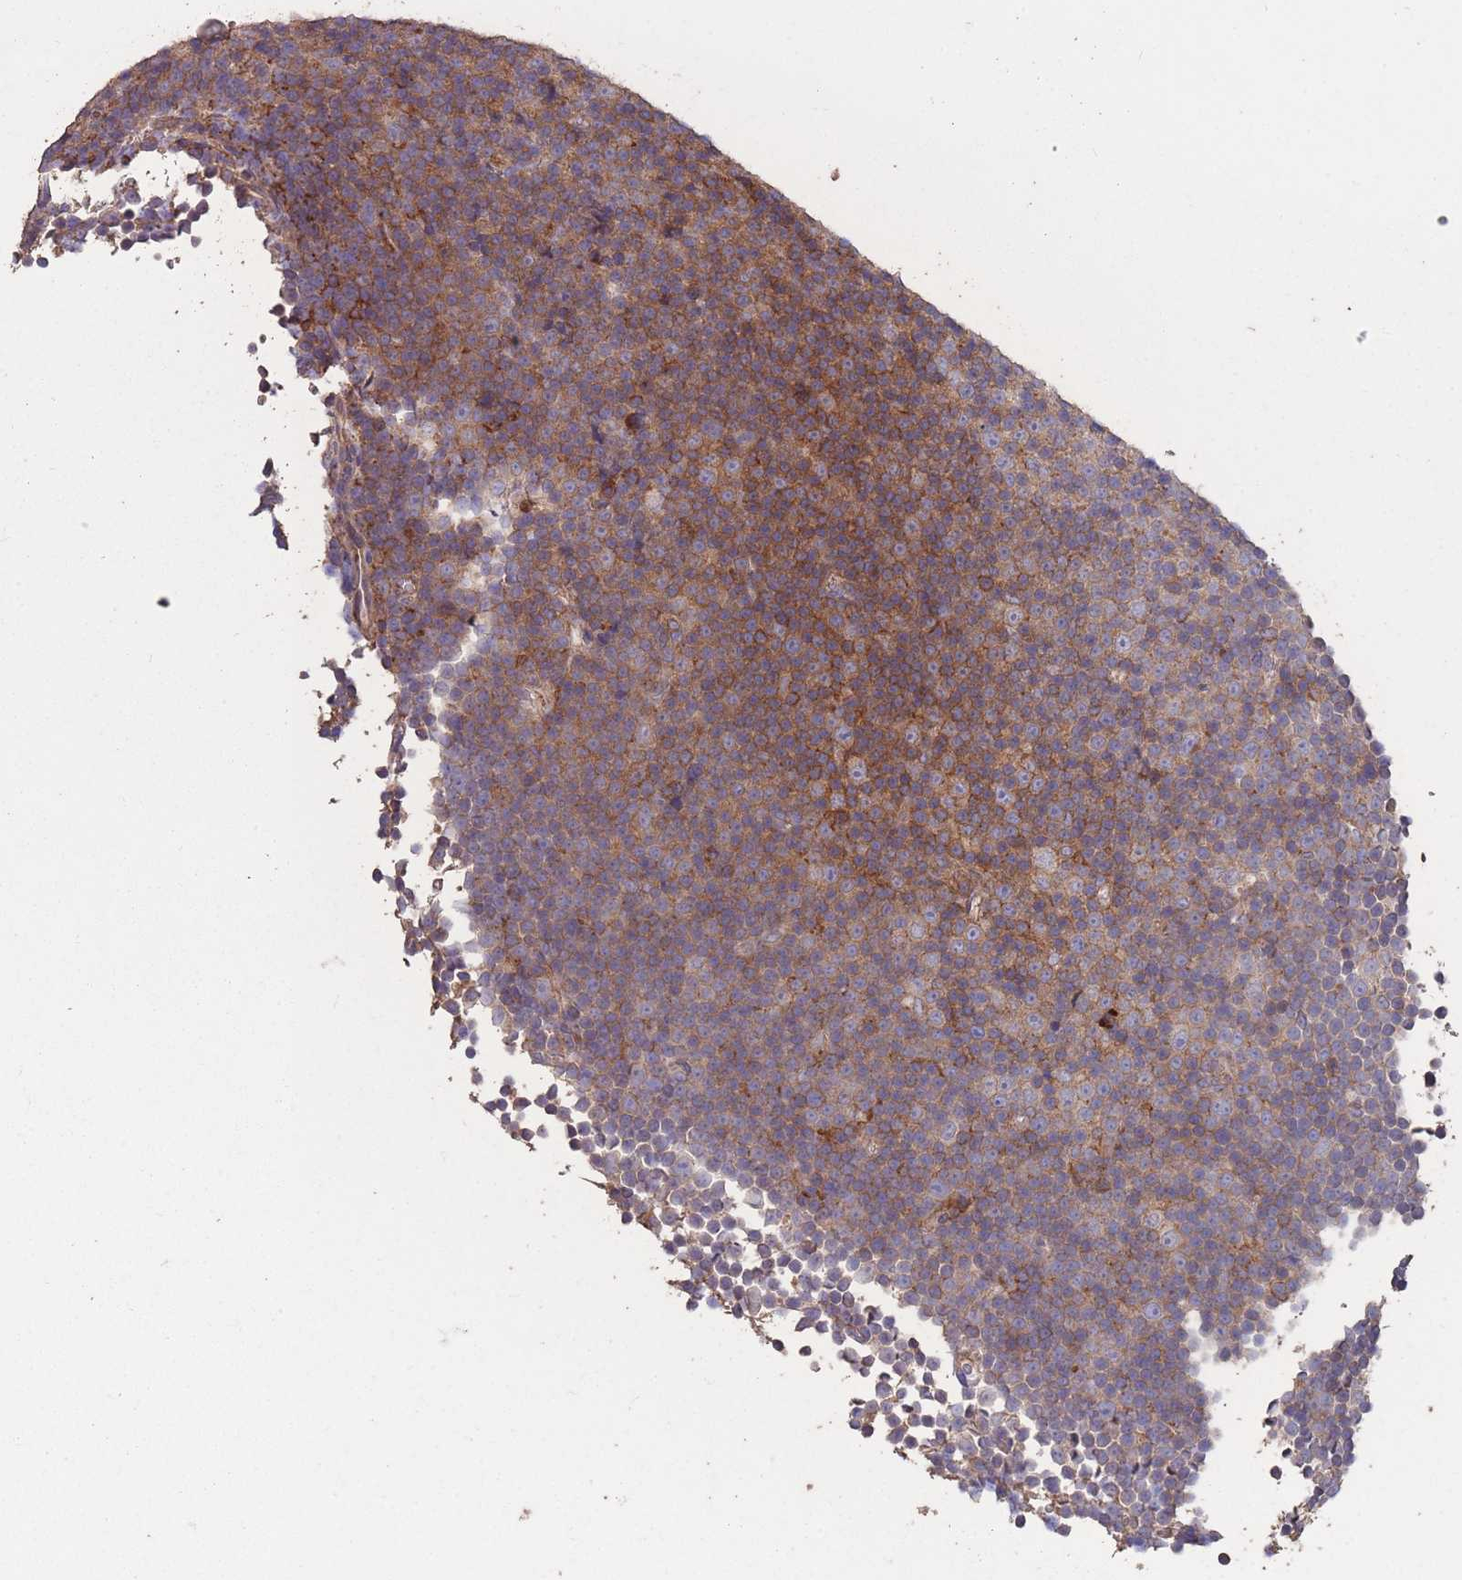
{"staining": {"intensity": "weak", "quantity": "<25%", "location": "cytoplasmic/membranous"}, "tissue": "lymphoma", "cell_type": "Tumor cells", "image_type": "cancer", "snomed": [{"axis": "morphology", "description": "Malignant lymphoma, non-Hodgkin's type, Low grade"}, {"axis": "topography", "description": "Lymph node"}], "caption": "There is no significant expression in tumor cells of lymphoma. Brightfield microscopy of immunohistochemistry stained with DAB (brown) and hematoxylin (blue), captured at high magnification.", "gene": "NUDT21", "patient": {"sex": "female", "age": 67}}